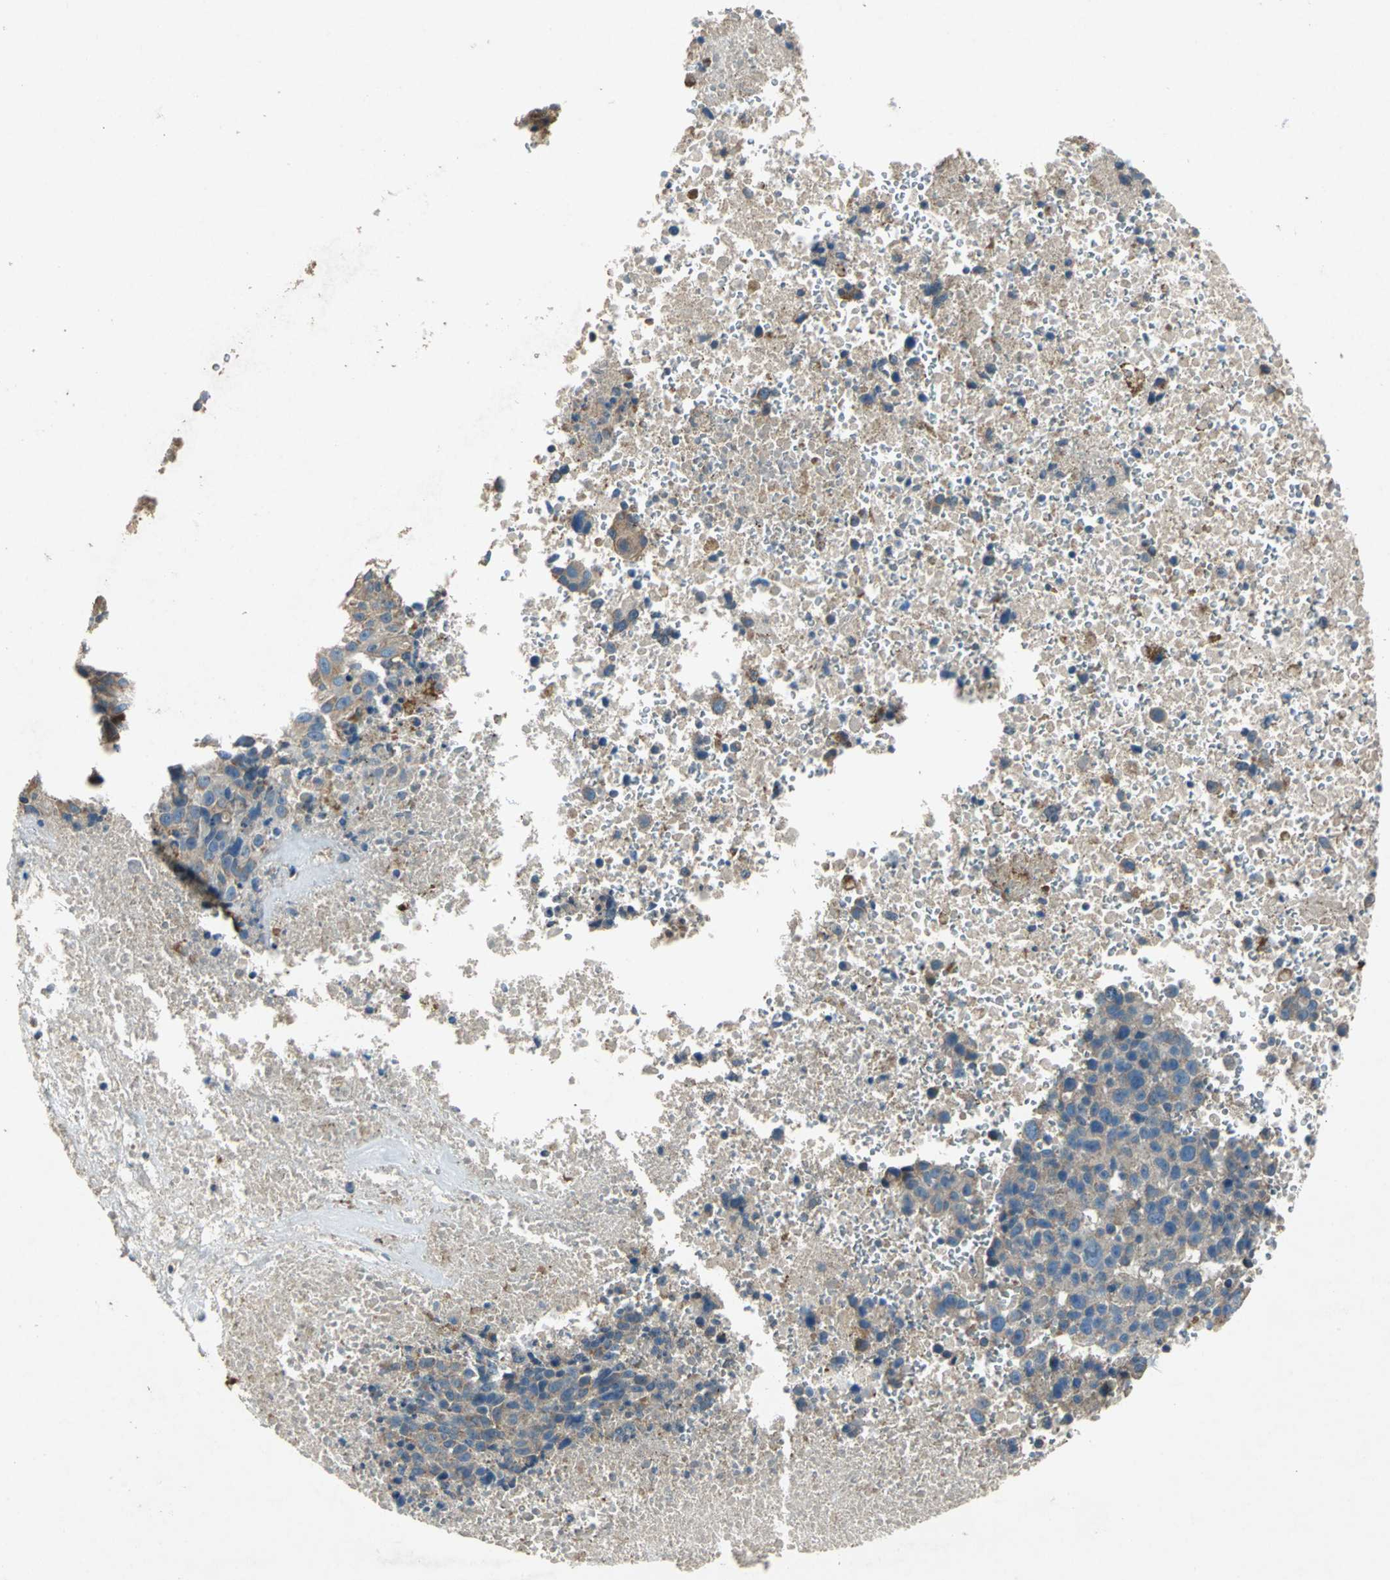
{"staining": {"intensity": "moderate", "quantity": ">75%", "location": "cytoplasmic/membranous"}, "tissue": "melanoma", "cell_type": "Tumor cells", "image_type": "cancer", "snomed": [{"axis": "morphology", "description": "Malignant melanoma, Metastatic site"}, {"axis": "topography", "description": "Cerebral cortex"}], "caption": "High-magnification brightfield microscopy of melanoma stained with DAB (brown) and counterstained with hematoxylin (blue). tumor cells exhibit moderate cytoplasmic/membranous staining is present in approximately>75% of cells.", "gene": "HEPH", "patient": {"sex": "female", "age": 52}}